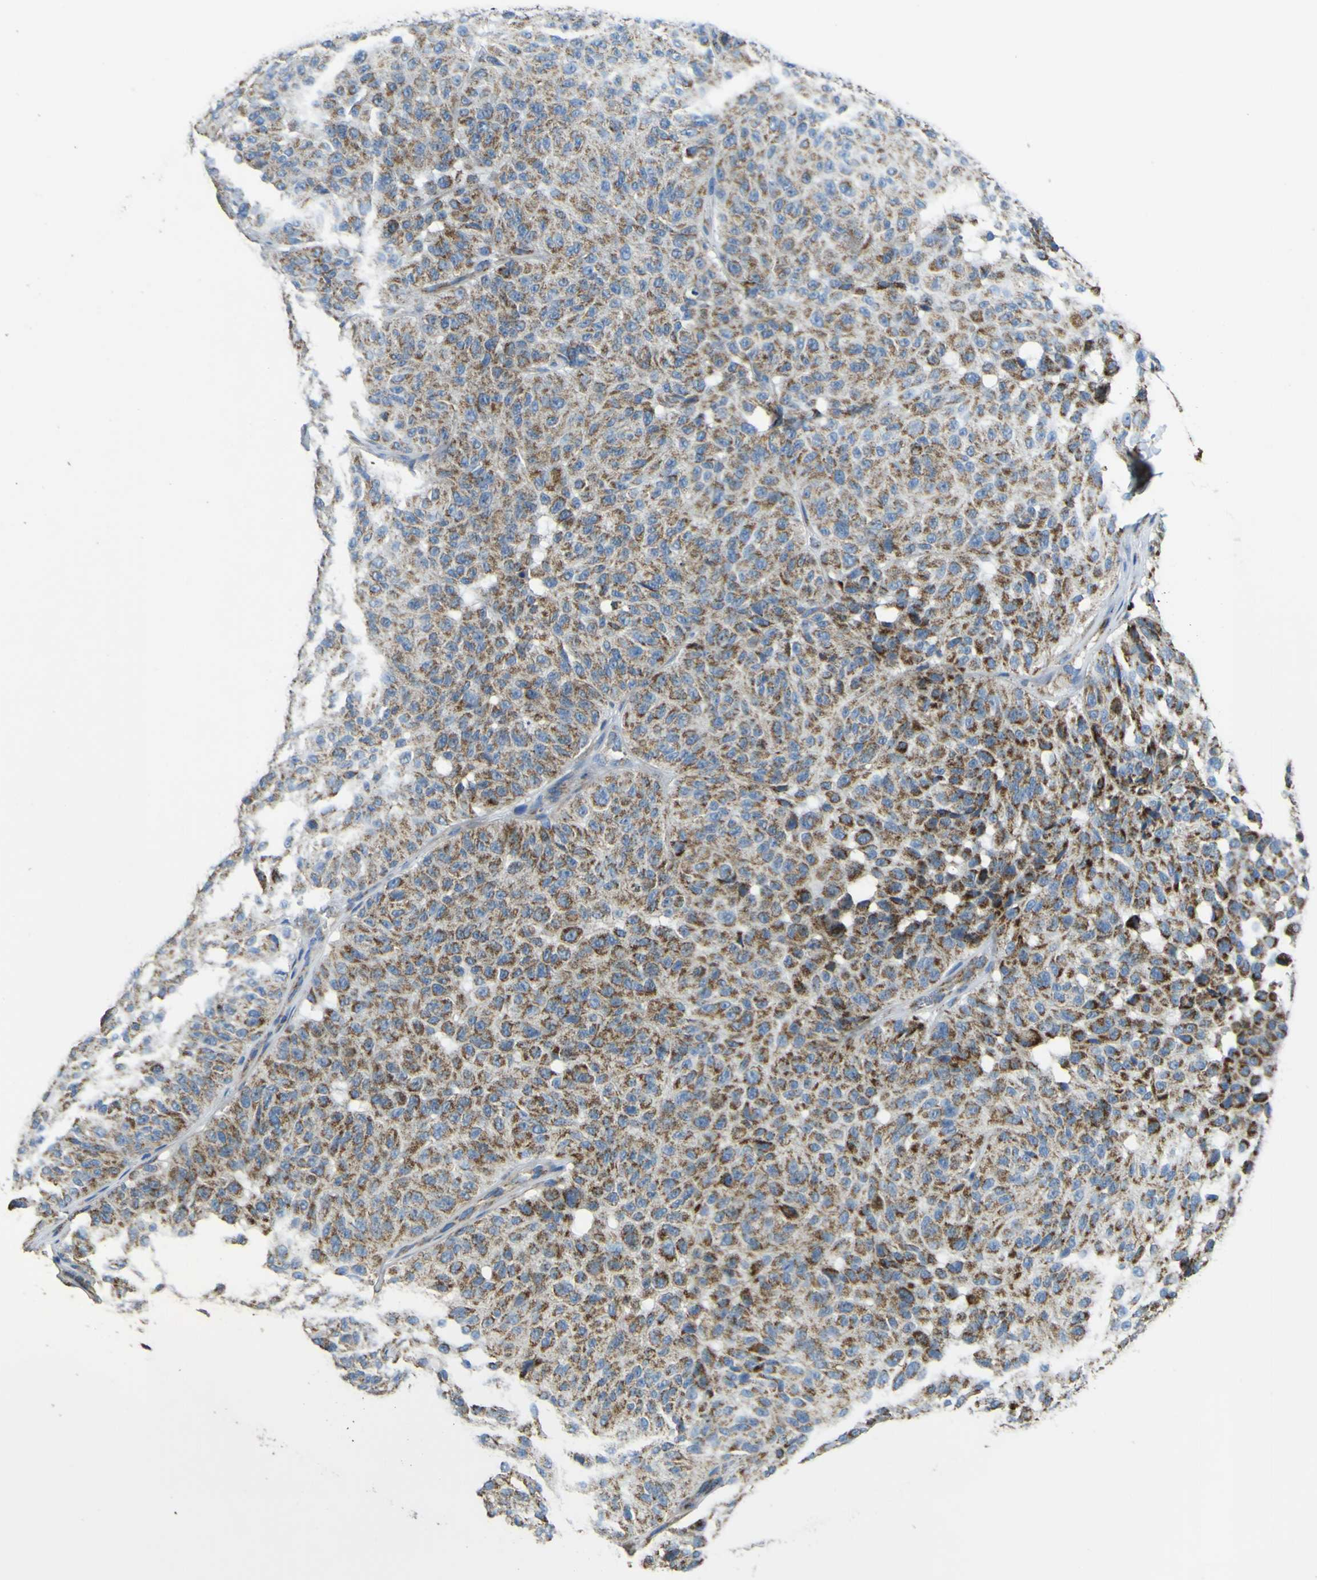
{"staining": {"intensity": "moderate", "quantity": ">75%", "location": "cytoplasmic/membranous"}, "tissue": "melanoma", "cell_type": "Tumor cells", "image_type": "cancer", "snomed": [{"axis": "morphology", "description": "Malignant melanoma, NOS"}, {"axis": "topography", "description": "Skin"}], "caption": "Protein staining of malignant melanoma tissue reveals moderate cytoplasmic/membranous expression in about >75% of tumor cells.", "gene": "ALDH18A1", "patient": {"sex": "female", "age": 46}}